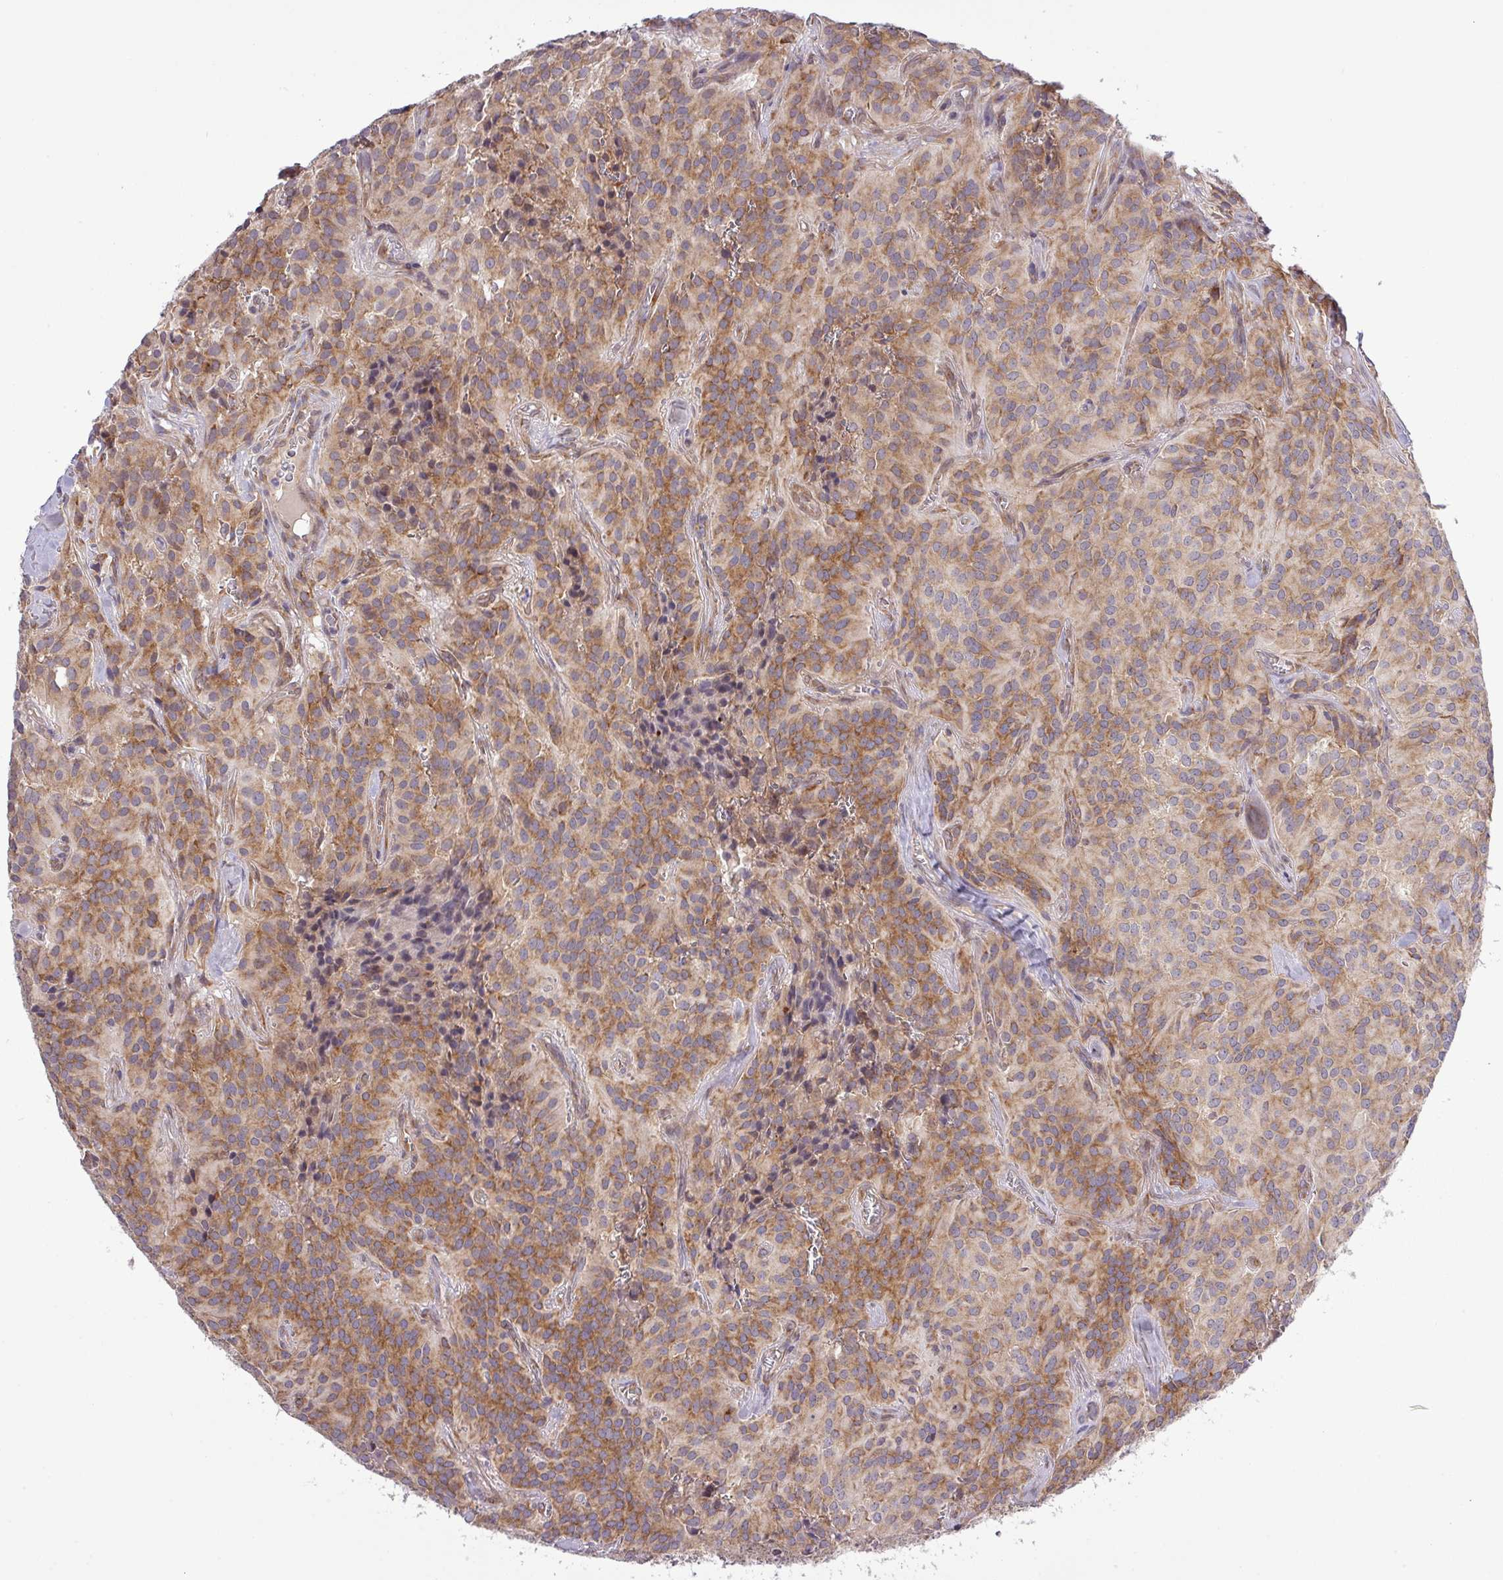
{"staining": {"intensity": "moderate", "quantity": ">75%", "location": "cytoplasmic/membranous"}, "tissue": "glioma", "cell_type": "Tumor cells", "image_type": "cancer", "snomed": [{"axis": "morphology", "description": "Glioma, malignant, Low grade"}, {"axis": "topography", "description": "Brain"}], "caption": "High-power microscopy captured an IHC photomicrograph of glioma, revealing moderate cytoplasmic/membranous positivity in about >75% of tumor cells.", "gene": "FAM222B", "patient": {"sex": "male", "age": 42}}